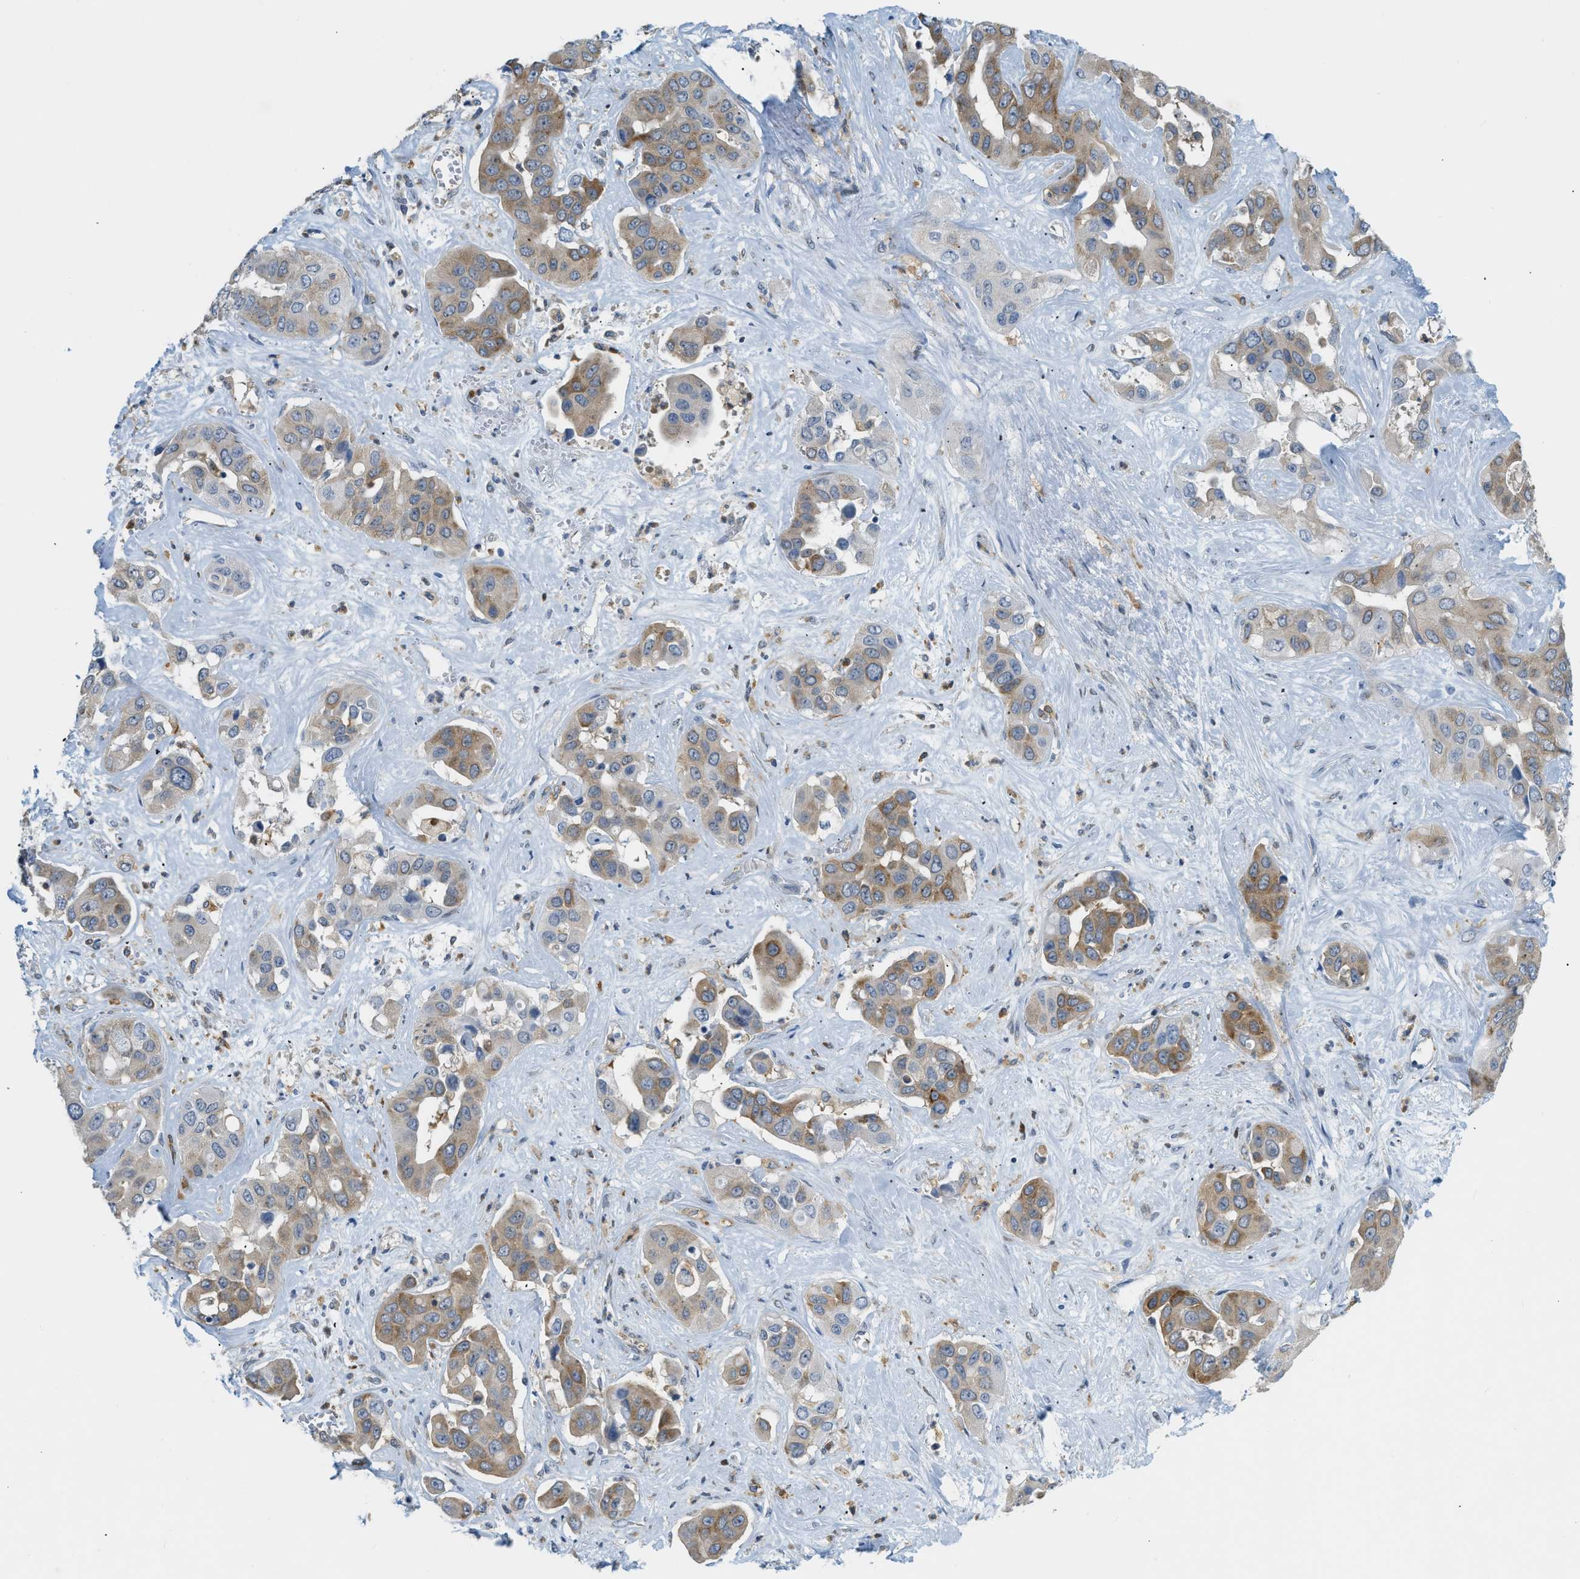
{"staining": {"intensity": "moderate", "quantity": ">75%", "location": "cytoplasmic/membranous"}, "tissue": "liver cancer", "cell_type": "Tumor cells", "image_type": "cancer", "snomed": [{"axis": "morphology", "description": "Cholangiocarcinoma"}, {"axis": "topography", "description": "Liver"}], "caption": "IHC photomicrograph of human liver cancer stained for a protein (brown), which demonstrates medium levels of moderate cytoplasmic/membranous expression in about >75% of tumor cells.", "gene": "ZNF408", "patient": {"sex": "female", "age": 52}}